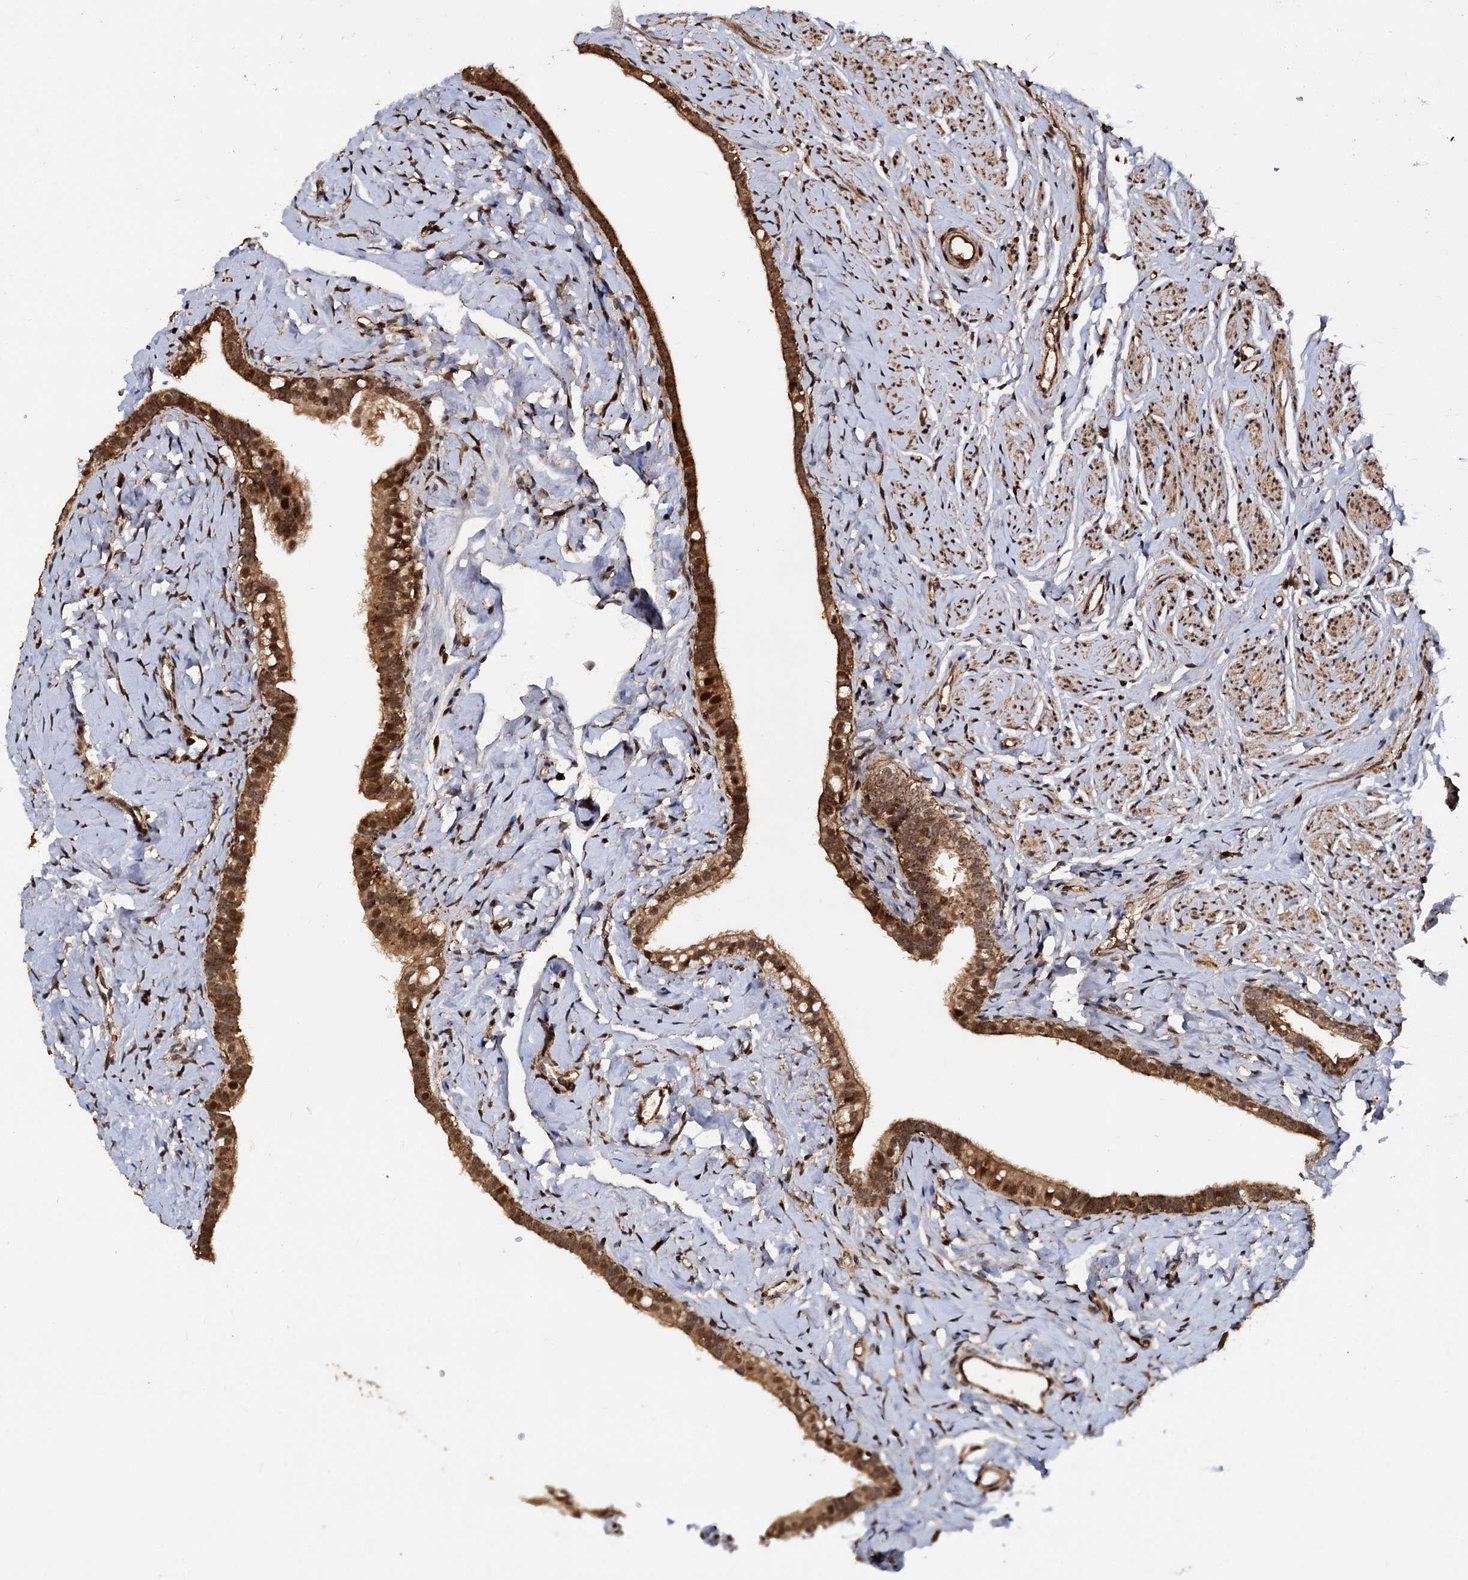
{"staining": {"intensity": "strong", "quantity": ">75%", "location": "cytoplasmic/membranous,nuclear"}, "tissue": "fallopian tube", "cell_type": "Glandular cells", "image_type": "normal", "snomed": [{"axis": "morphology", "description": "Normal tissue, NOS"}, {"axis": "topography", "description": "Fallopian tube"}], "caption": "IHC staining of unremarkable fallopian tube, which displays high levels of strong cytoplasmic/membranous,nuclear expression in about >75% of glandular cells indicating strong cytoplasmic/membranous,nuclear protein staining. The staining was performed using DAB (brown) for protein detection and nuclei were counterstained in hematoxylin (blue).", "gene": "CEP192", "patient": {"sex": "female", "age": 66}}